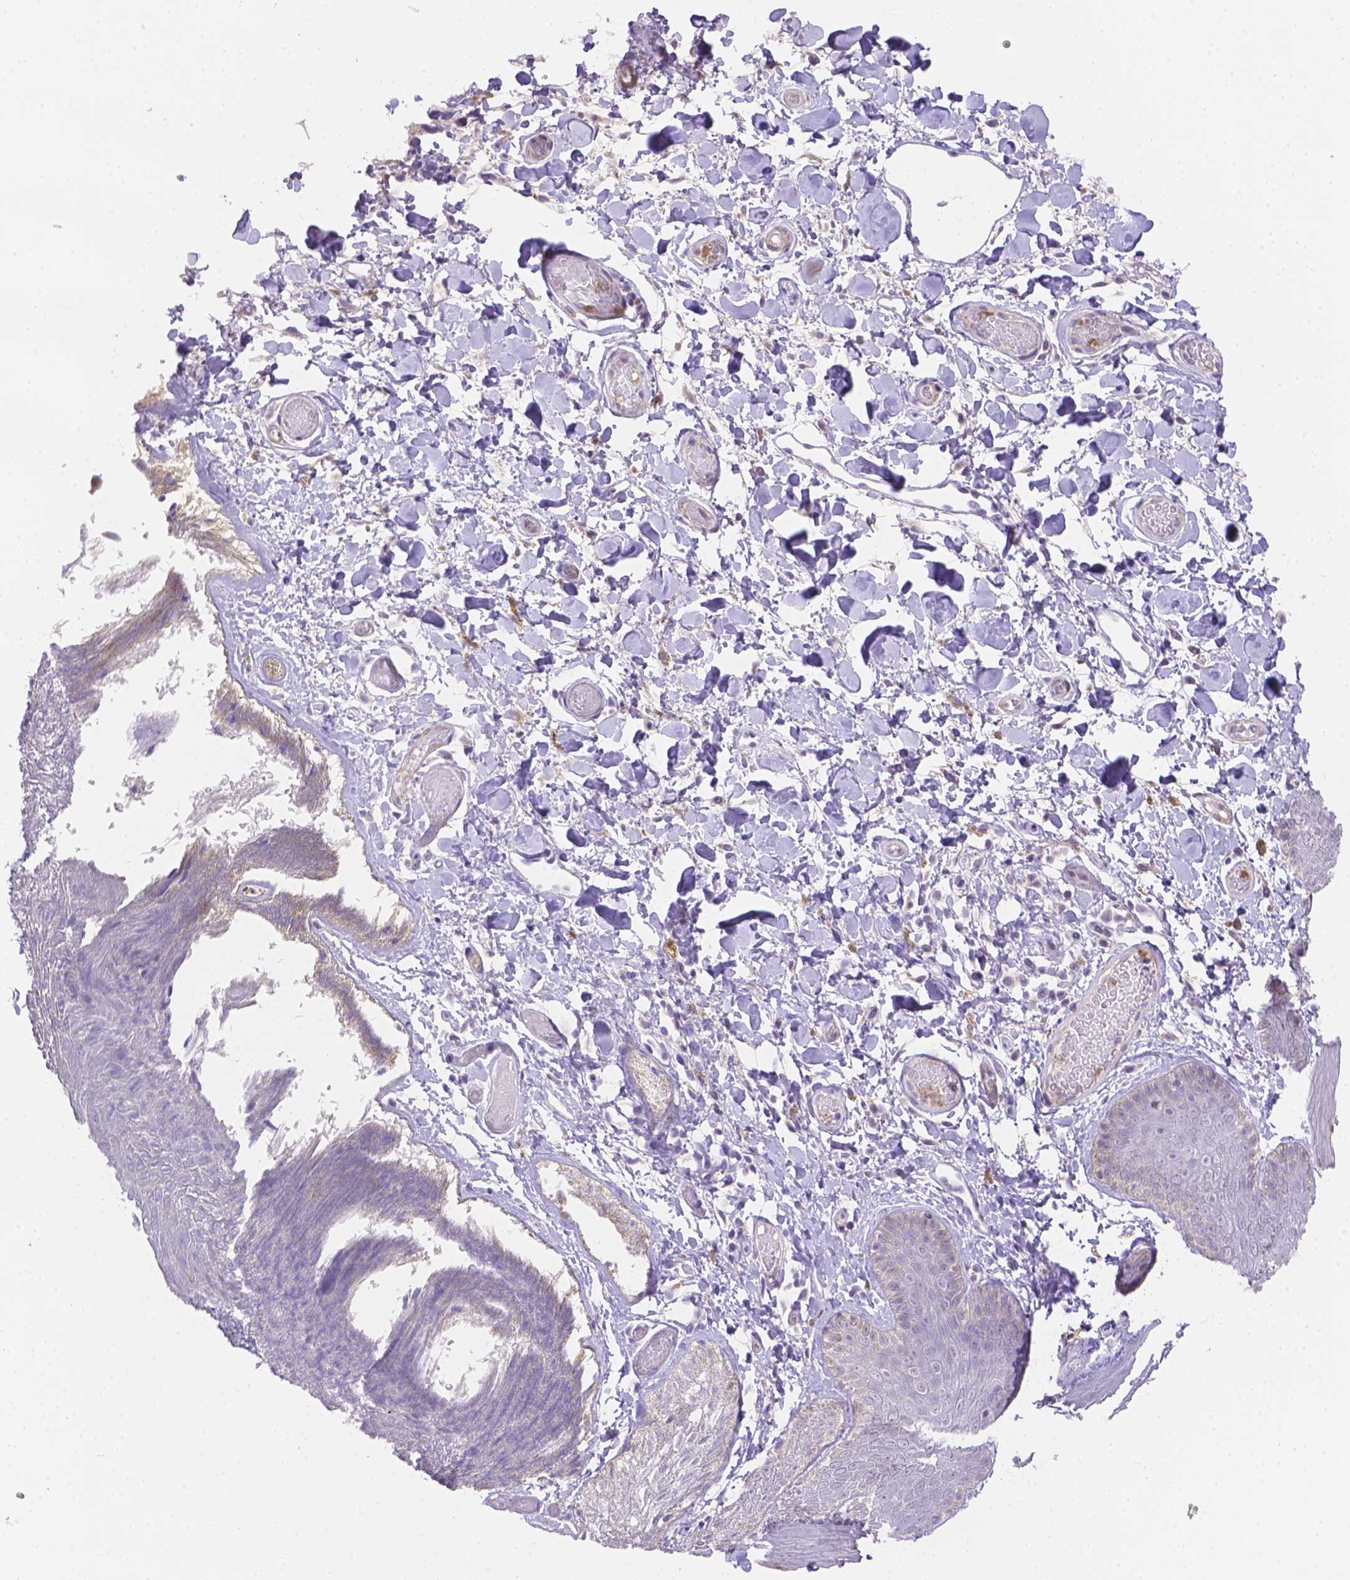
{"staining": {"intensity": "negative", "quantity": "none", "location": "none"}, "tissue": "skin", "cell_type": "Epidermal cells", "image_type": "normal", "snomed": [{"axis": "morphology", "description": "Normal tissue, NOS"}, {"axis": "topography", "description": "Anal"}], "caption": "There is no significant staining in epidermal cells of skin. The staining is performed using DAB brown chromogen with nuclei counter-stained in using hematoxylin.", "gene": "NXPE2", "patient": {"sex": "male", "age": 53}}